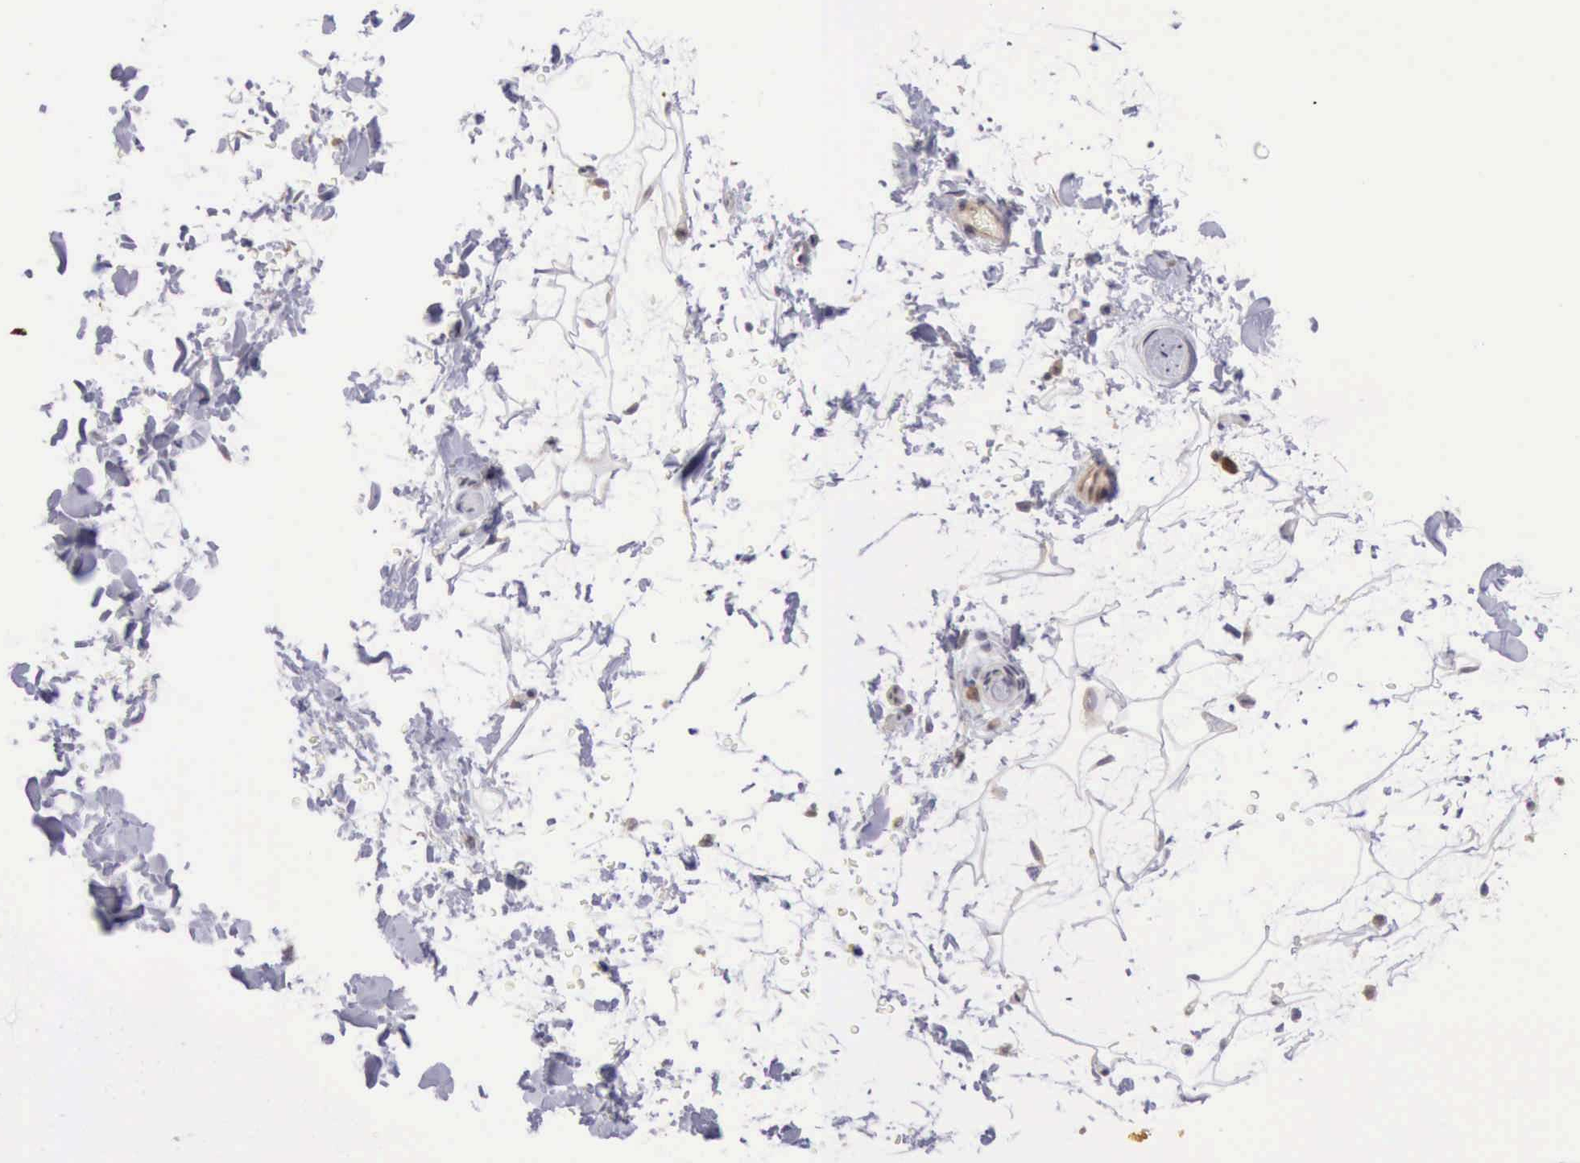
{"staining": {"intensity": "weak", "quantity": "25%-75%", "location": "cytoplasmic/membranous"}, "tissue": "adipose tissue", "cell_type": "Adipocytes", "image_type": "normal", "snomed": [{"axis": "morphology", "description": "Normal tissue, NOS"}, {"axis": "topography", "description": "Soft tissue"}], "caption": "Protein analysis of normal adipose tissue shows weak cytoplasmic/membranous staining in about 25%-75% of adipocytes. Immunohistochemistry stains the protein of interest in brown and the nuclei are stained blue.", "gene": "DNAJB7", "patient": {"sex": "male", "age": 72}}